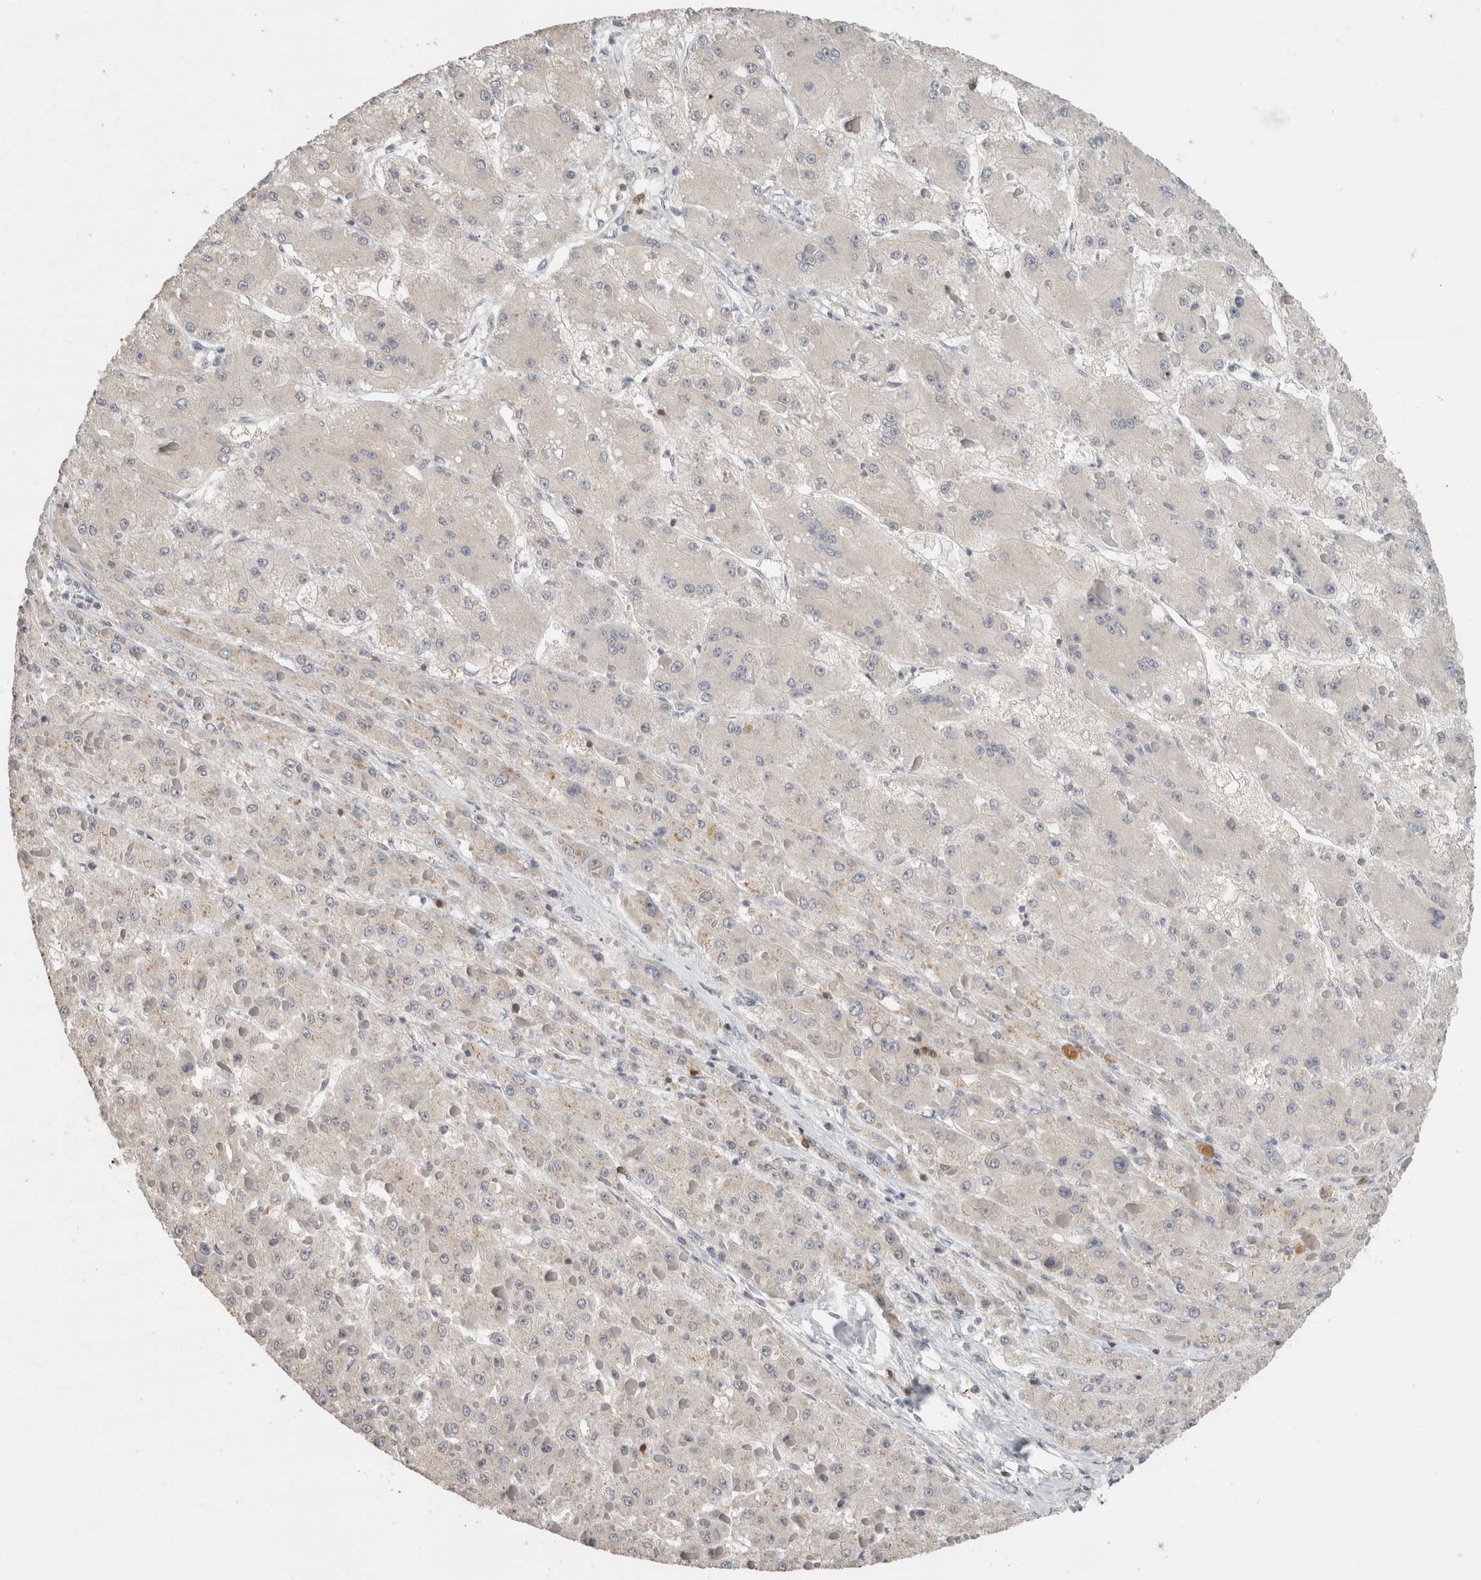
{"staining": {"intensity": "negative", "quantity": "none", "location": "none"}, "tissue": "liver cancer", "cell_type": "Tumor cells", "image_type": "cancer", "snomed": [{"axis": "morphology", "description": "Carcinoma, Hepatocellular, NOS"}, {"axis": "topography", "description": "Liver"}], "caption": "The immunohistochemistry (IHC) micrograph has no significant positivity in tumor cells of liver cancer (hepatocellular carcinoma) tissue.", "gene": "TRAT1", "patient": {"sex": "female", "age": 73}}